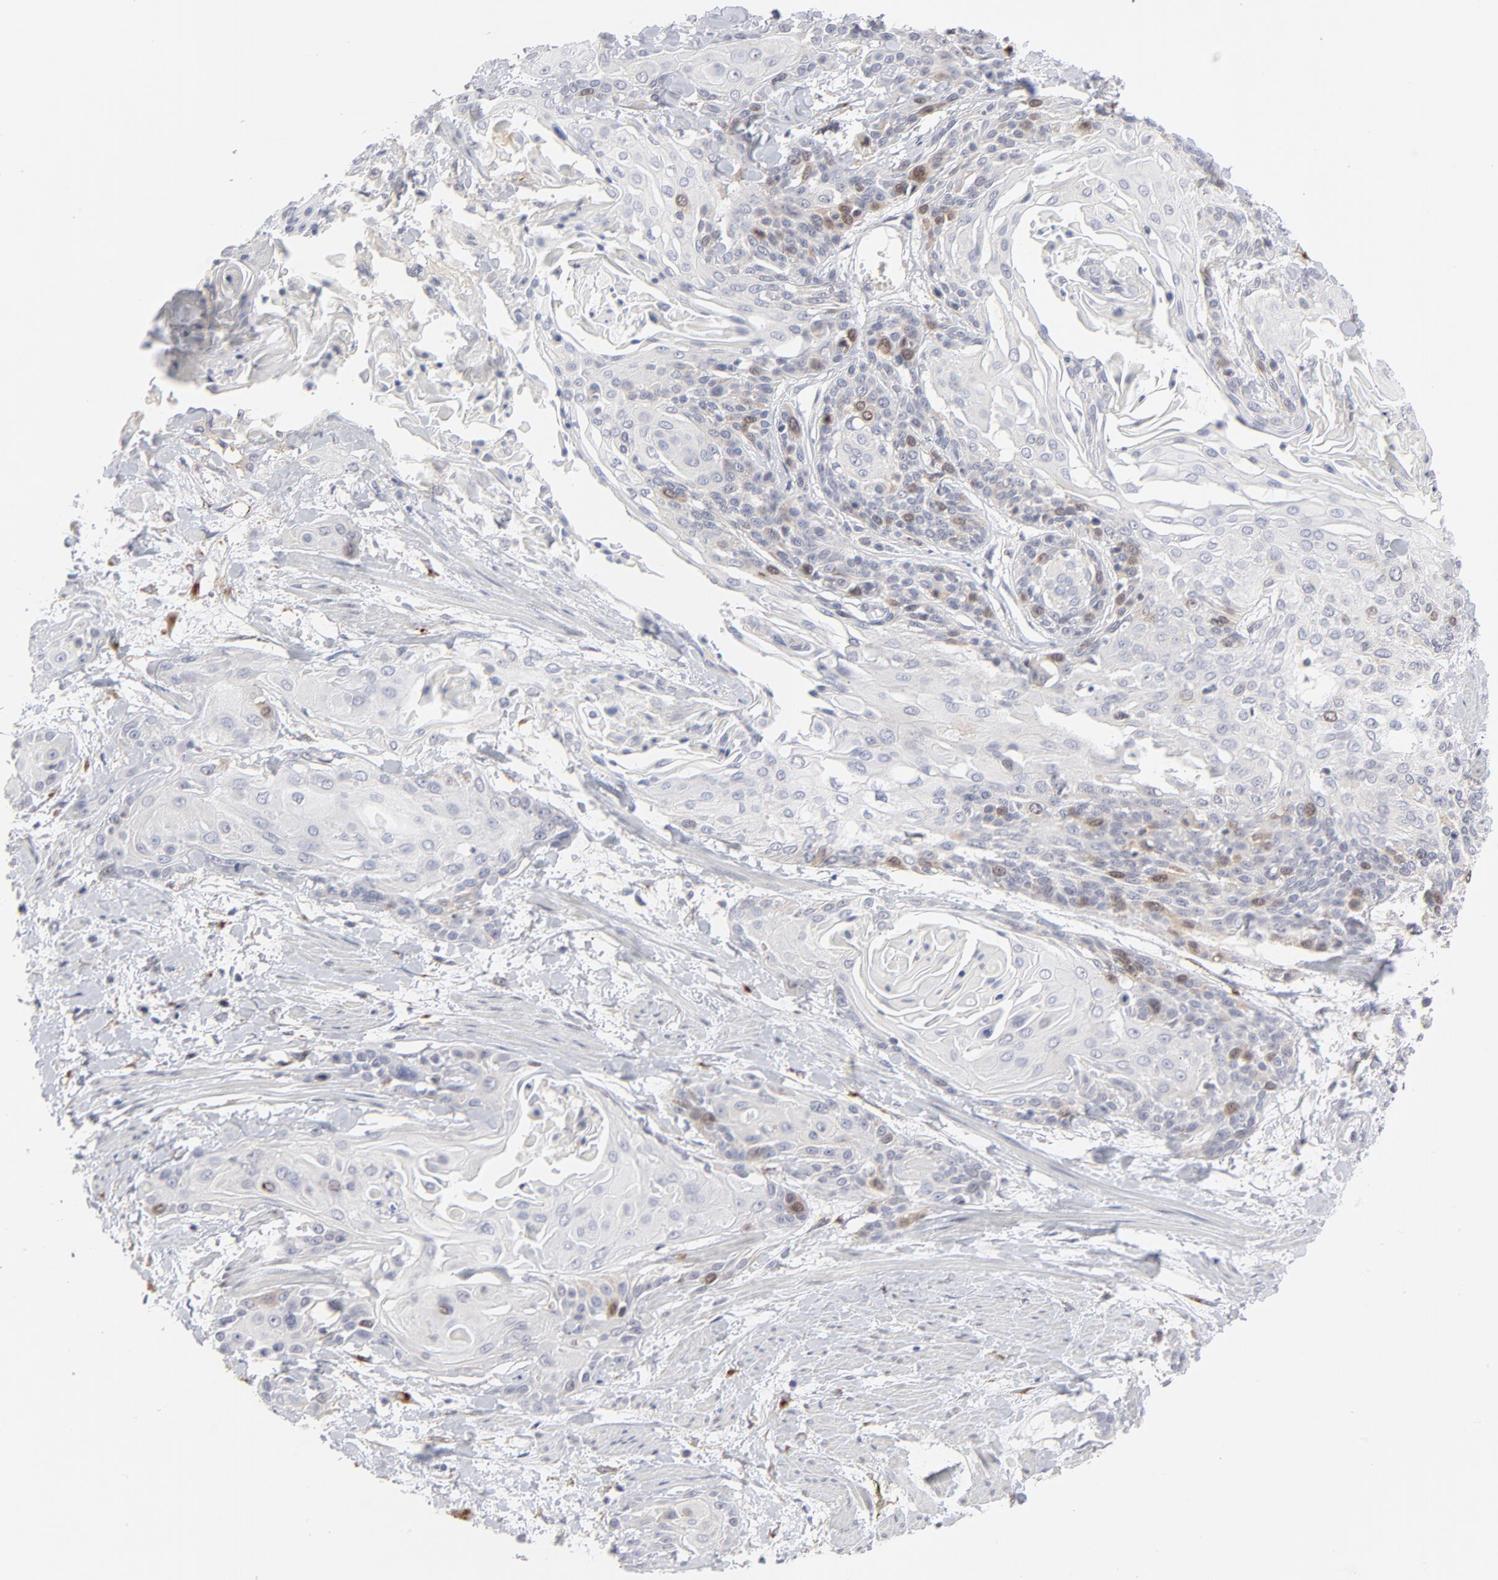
{"staining": {"intensity": "weak", "quantity": "<25%", "location": "nuclear"}, "tissue": "cervical cancer", "cell_type": "Tumor cells", "image_type": "cancer", "snomed": [{"axis": "morphology", "description": "Squamous cell carcinoma, NOS"}, {"axis": "topography", "description": "Cervix"}], "caption": "High magnification brightfield microscopy of squamous cell carcinoma (cervical) stained with DAB (brown) and counterstained with hematoxylin (blue): tumor cells show no significant positivity.", "gene": "AURKA", "patient": {"sex": "female", "age": 57}}